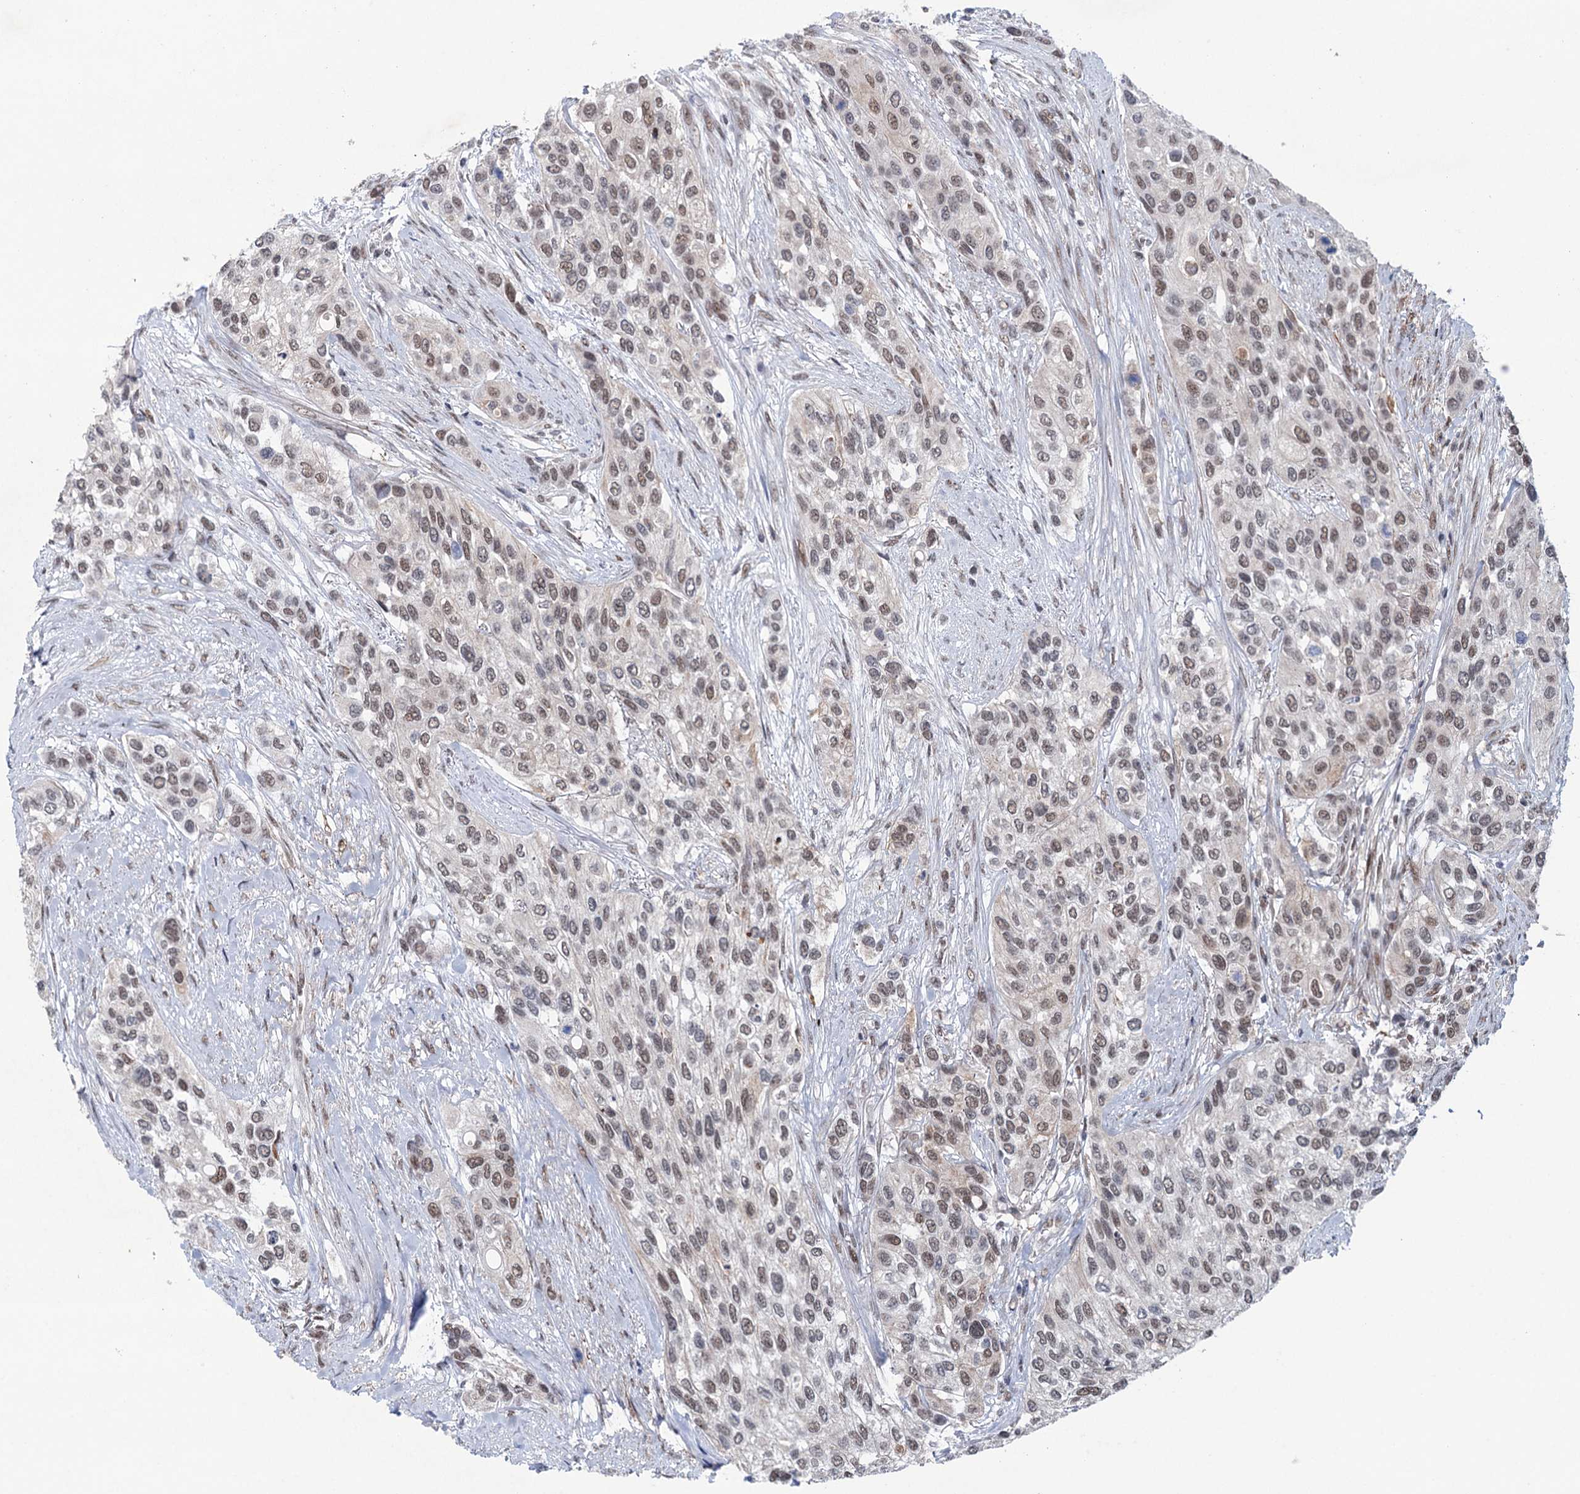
{"staining": {"intensity": "moderate", "quantity": "25%-75%", "location": "nuclear"}, "tissue": "urothelial cancer", "cell_type": "Tumor cells", "image_type": "cancer", "snomed": [{"axis": "morphology", "description": "Normal tissue, NOS"}, {"axis": "morphology", "description": "Urothelial carcinoma, High grade"}, {"axis": "topography", "description": "Vascular tissue"}, {"axis": "topography", "description": "Urinary bladder"}], "caption": "A histopathology image showing moderate nuclear expression in about 25%-75% of tumor cells in high-grade urothelial carcinoma, as visualized by brown immunohistochemical staining.", "gene": "FAM53A", "patient": {"sex": "female", "age": 56}}